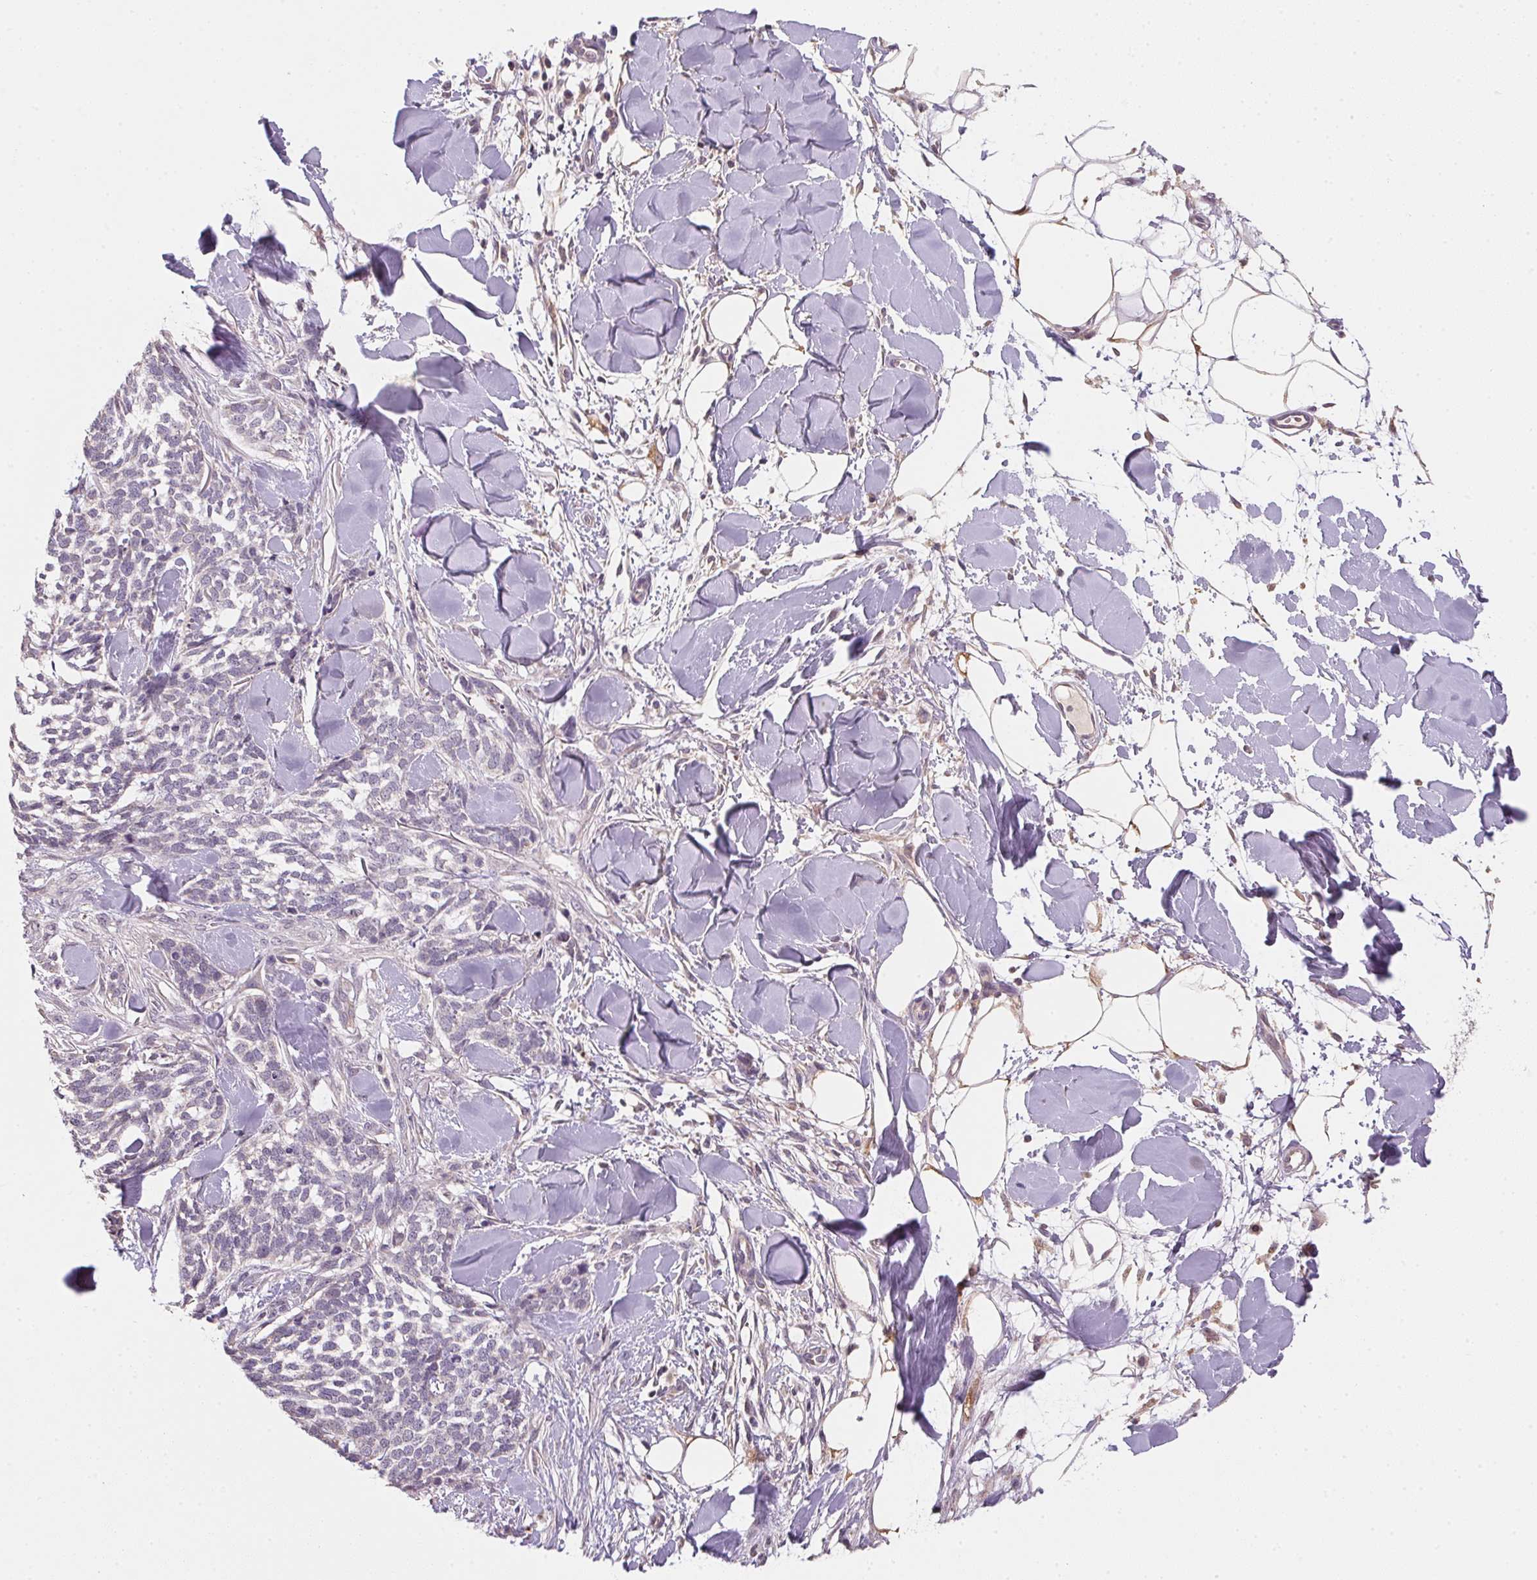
{"staining": {"intensity": "negative", "quantity": "none", "location": "none"}, "tissue": "skin cancer", "cell_type": "Tumor cells", "image_type": "cancer", "snomed": [{"axis": "morphology", "description": "Basal cell carcinoma"}, {"axis": "topography", "description": "Skin"}], "caption": "This is an IHC micrograph of human skin cancer (basal cell carcinoma). There is no staining in tumor cells.", "gene": "ALDH8A1", "patient": {"sex": "female", "age": 59}}